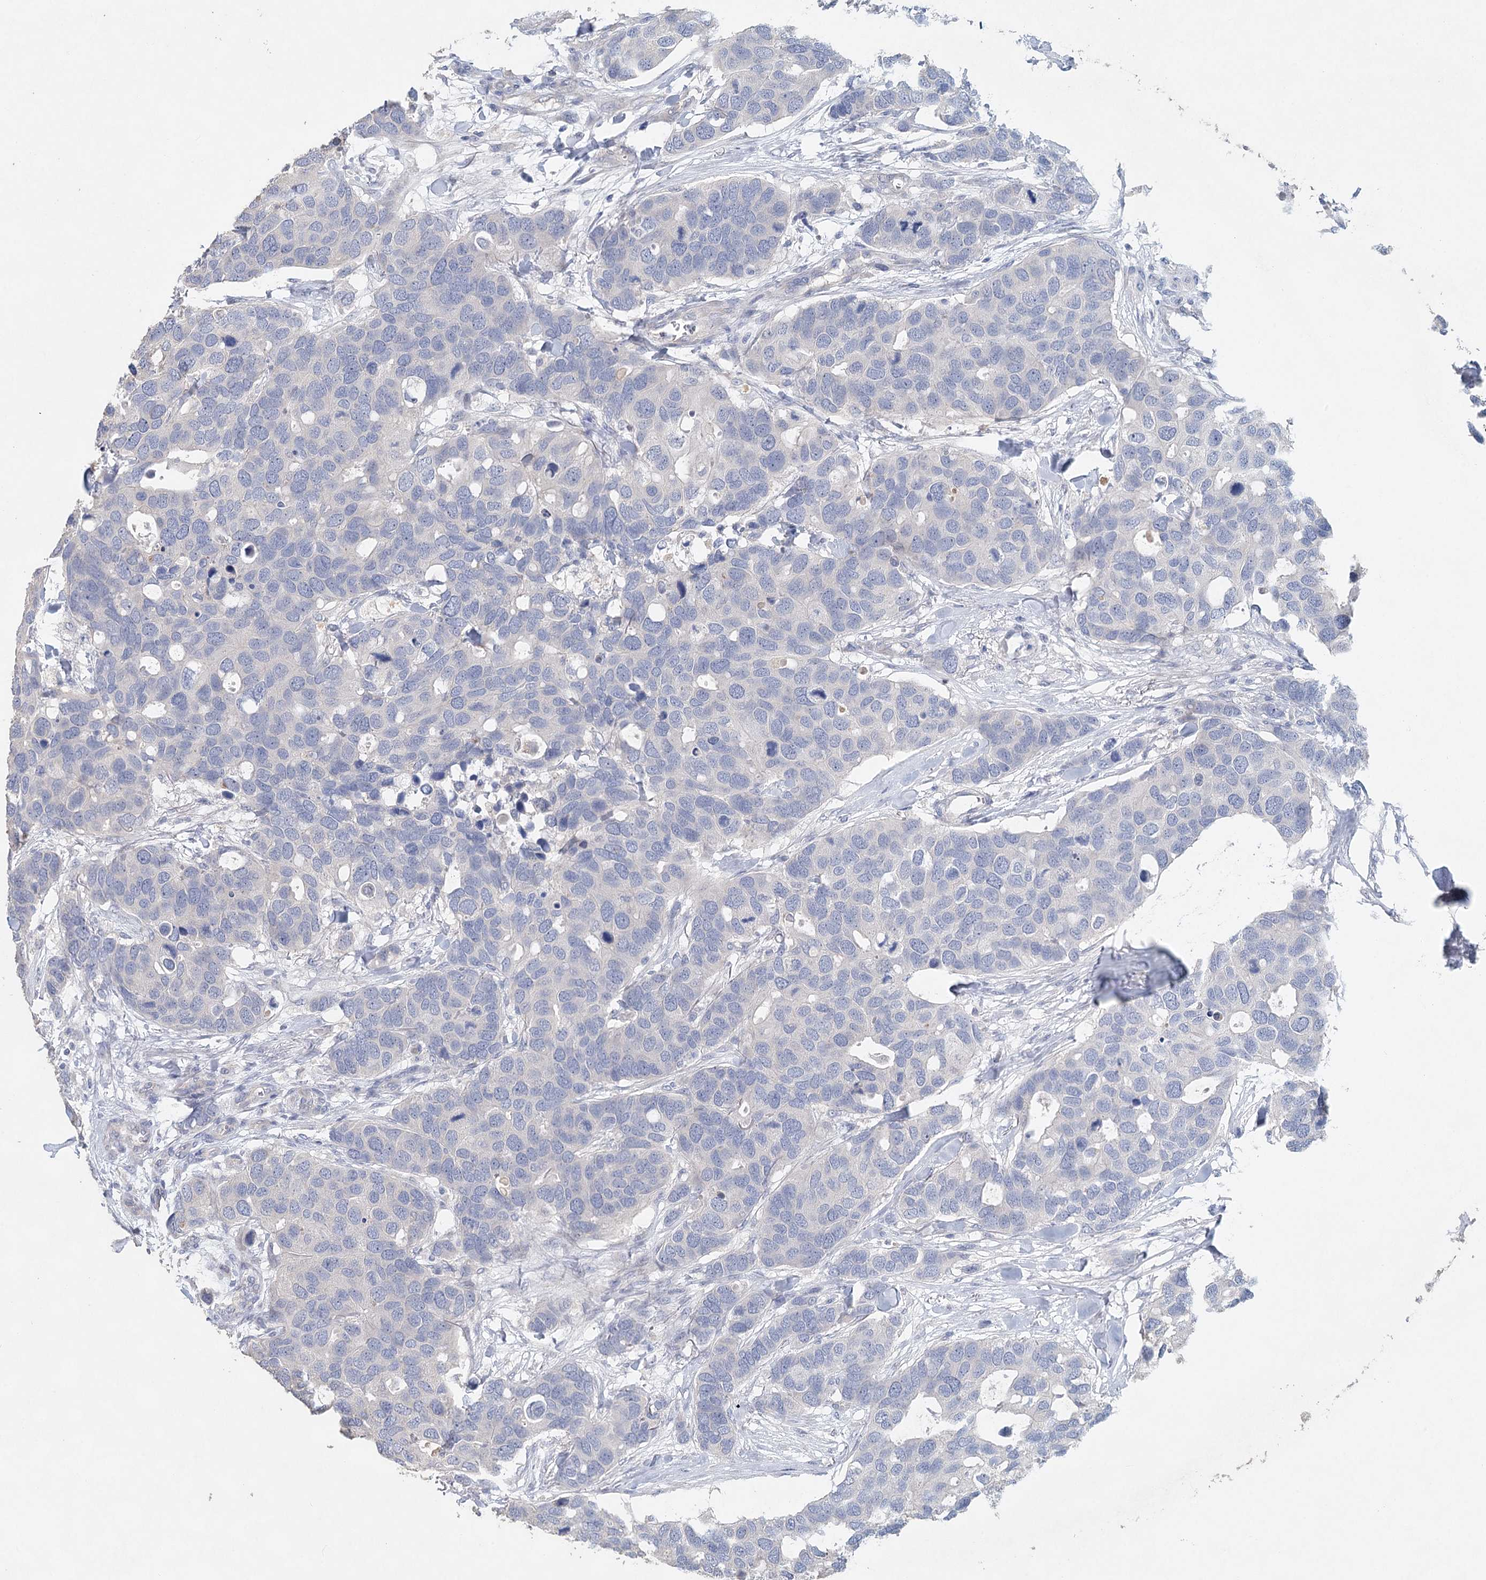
{"staining": {"intensity": "negative", "quantity": "none", "location": "none"}, "tissue": "breast cancer", "cell_type": "Tumor cells", "image_type": "cancer", "snomed": [{"axis": "morphology", "description": "Duct carcinoma"}, {"axis": "topography", "description": "Breast"}], "caption": "This is an IHC image of human infiltrating ductal carcinoma (breast). There is no expression in tumor cells.", "gene": "MYL6B", "patient": {"sex": "female", "age": 83}}